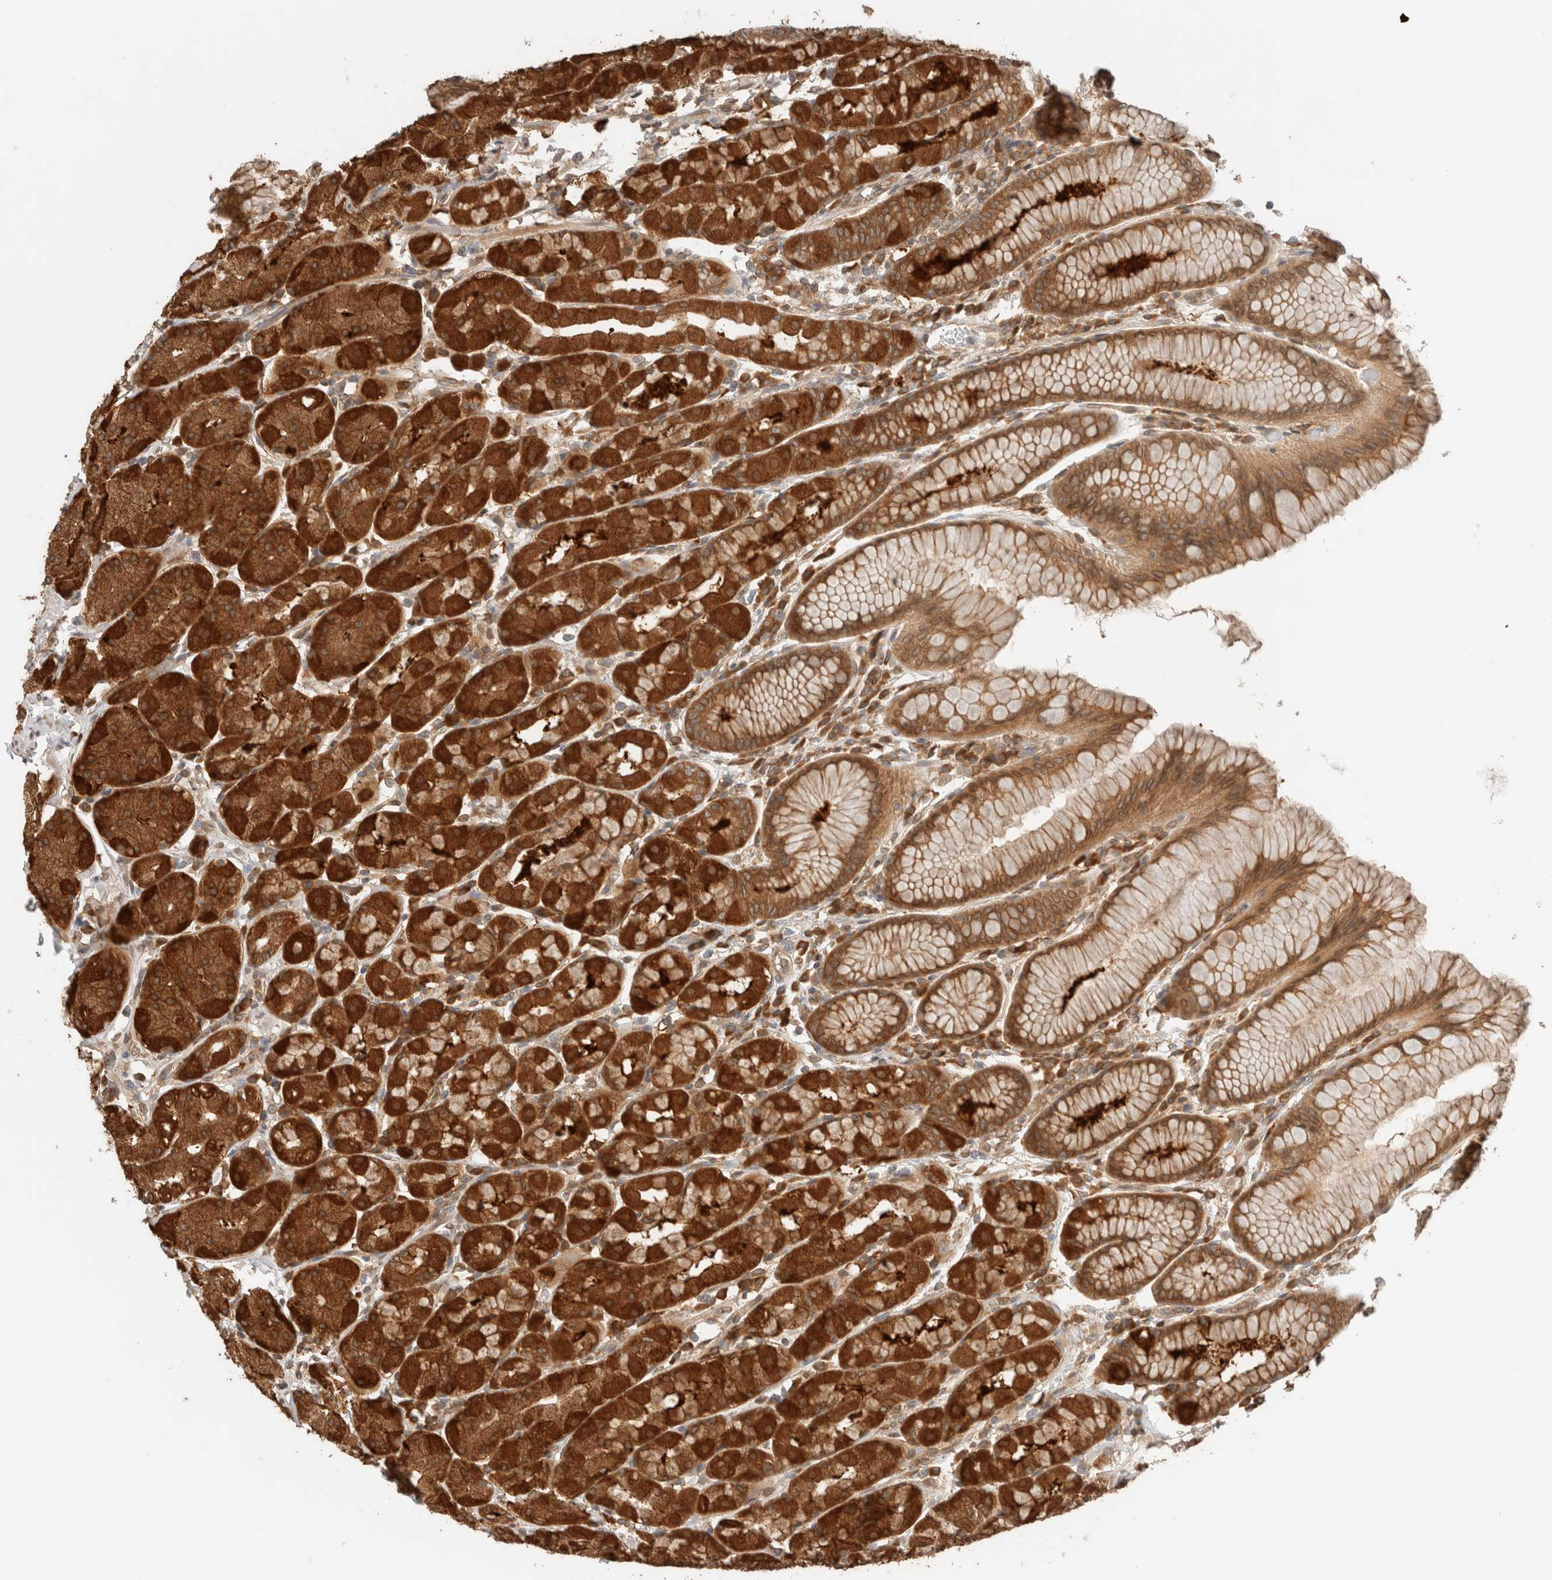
{"staining": {"intensity": "strong", "quantity": ">75%", "location": "cytoplasmic/membranous"}, "tissue": "stomach", "cell_type": "Glandular cells", "image_type": "normal", "snomed": [{"axis": "morphology", "description": "Normal tissue, NOS"}, {"axis": "topography", "description": "Stomach, lower"}], "caption": "Strong cytoplasmic/membranous expression for a protein is present in approximately >75% of glandular cells of unremarkable stomach using immunohistochemistry.", "gene": "ARFGEF2", "patient": {"sex": "female", "age": 56}}